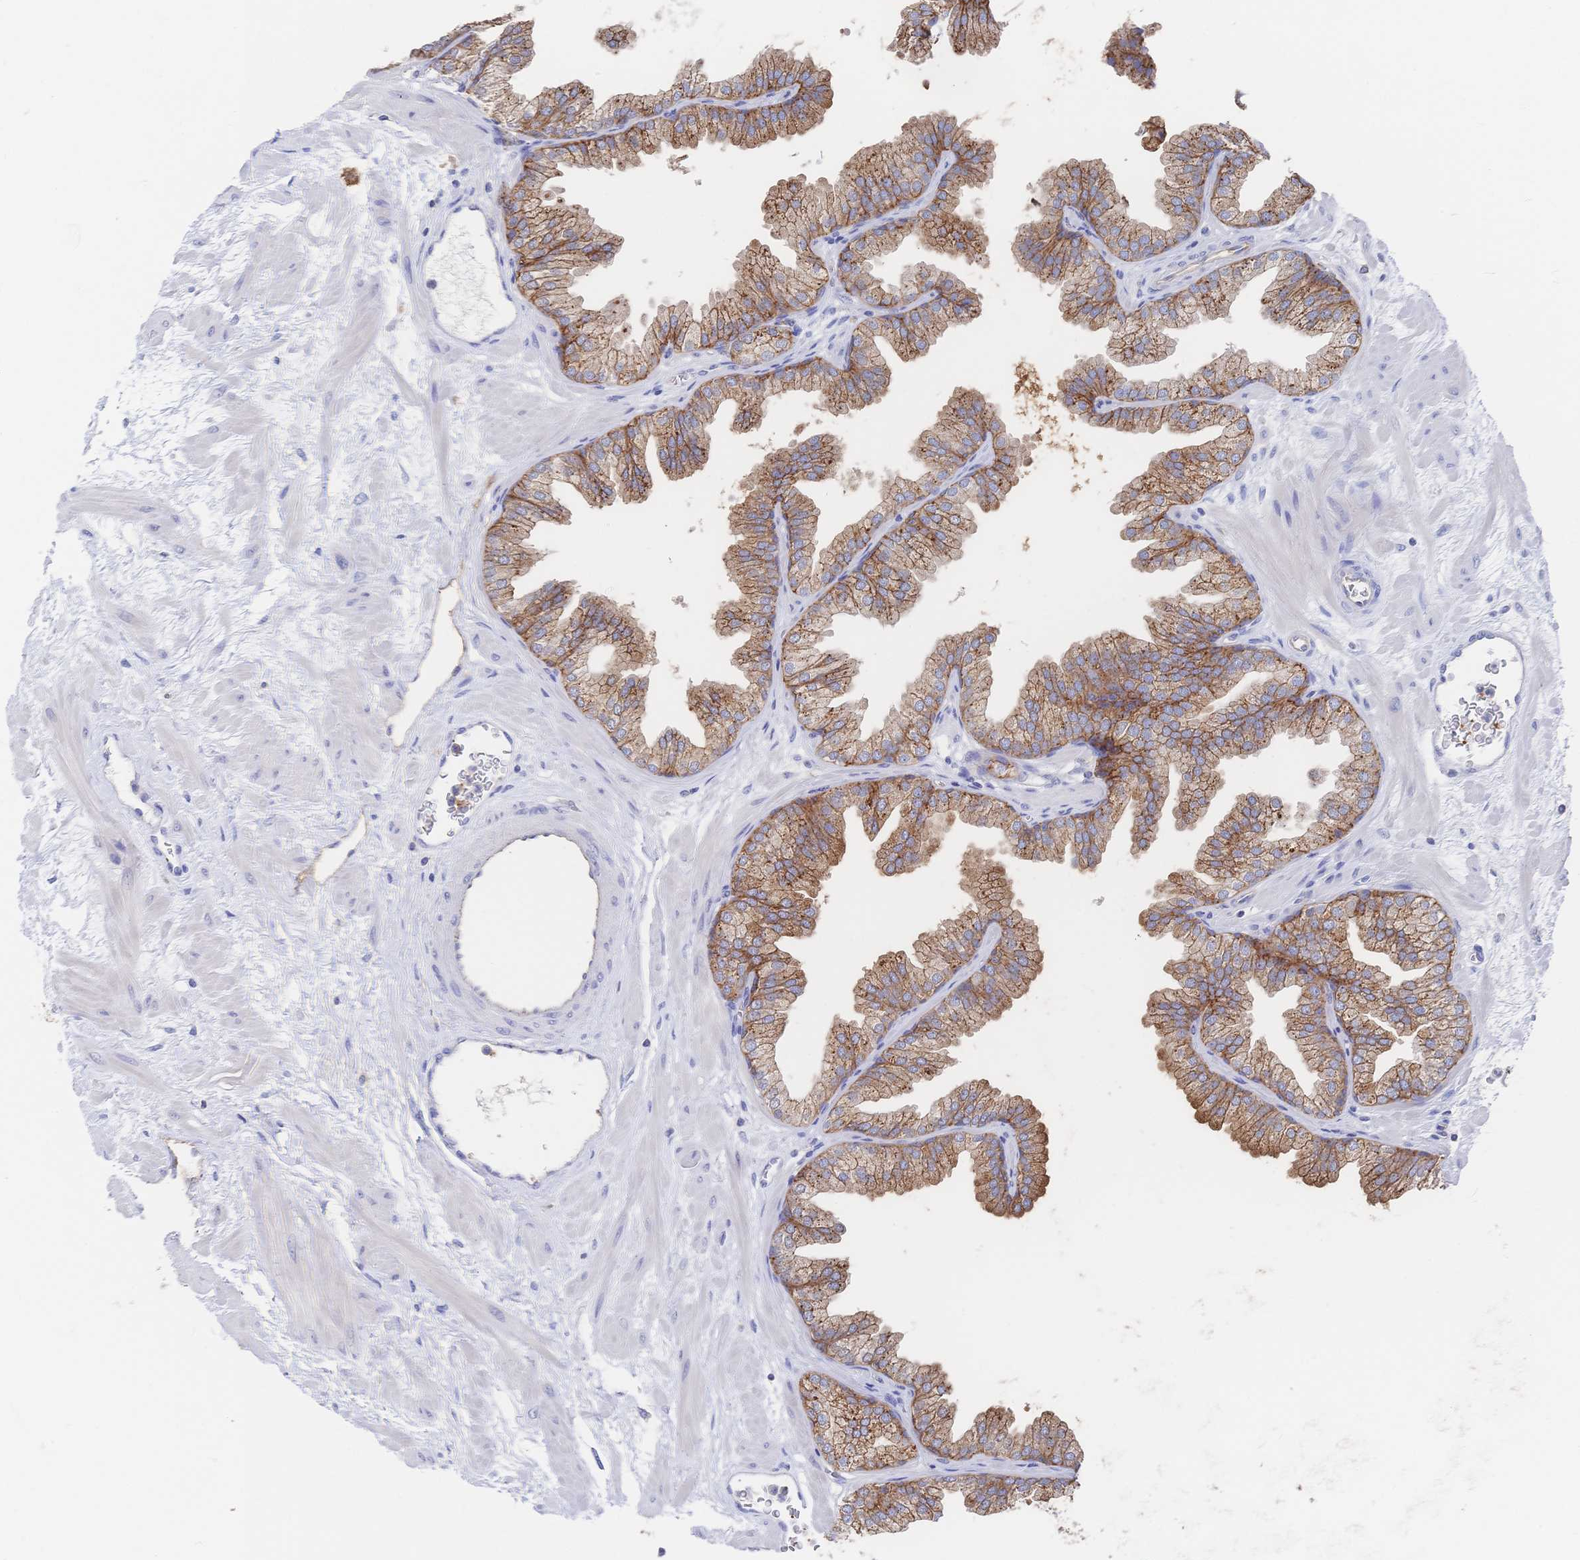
{"staining": {"intensity": "moderate", "quantity": ">75%", "location": "cytoplasmic/membranous"}, "tissue": "prostate", "cell_type": "Glandular cells", "image_type": "normal", "snomed": [{"axis": "morphology", "description": "Normal tissue, NOS"}, {"axis": "topography", "description": "Prostate"}], "caption": "Brown immunohistochemical staining in normal prostate shows moderate cytoplasmic/membranous expression in approximately >75% of glandular cells. (DAB IHC, brown staining for protein, blue staining for nuclei).", "gene": "F11R", "patient": {"sex": "male", "age": 37}}